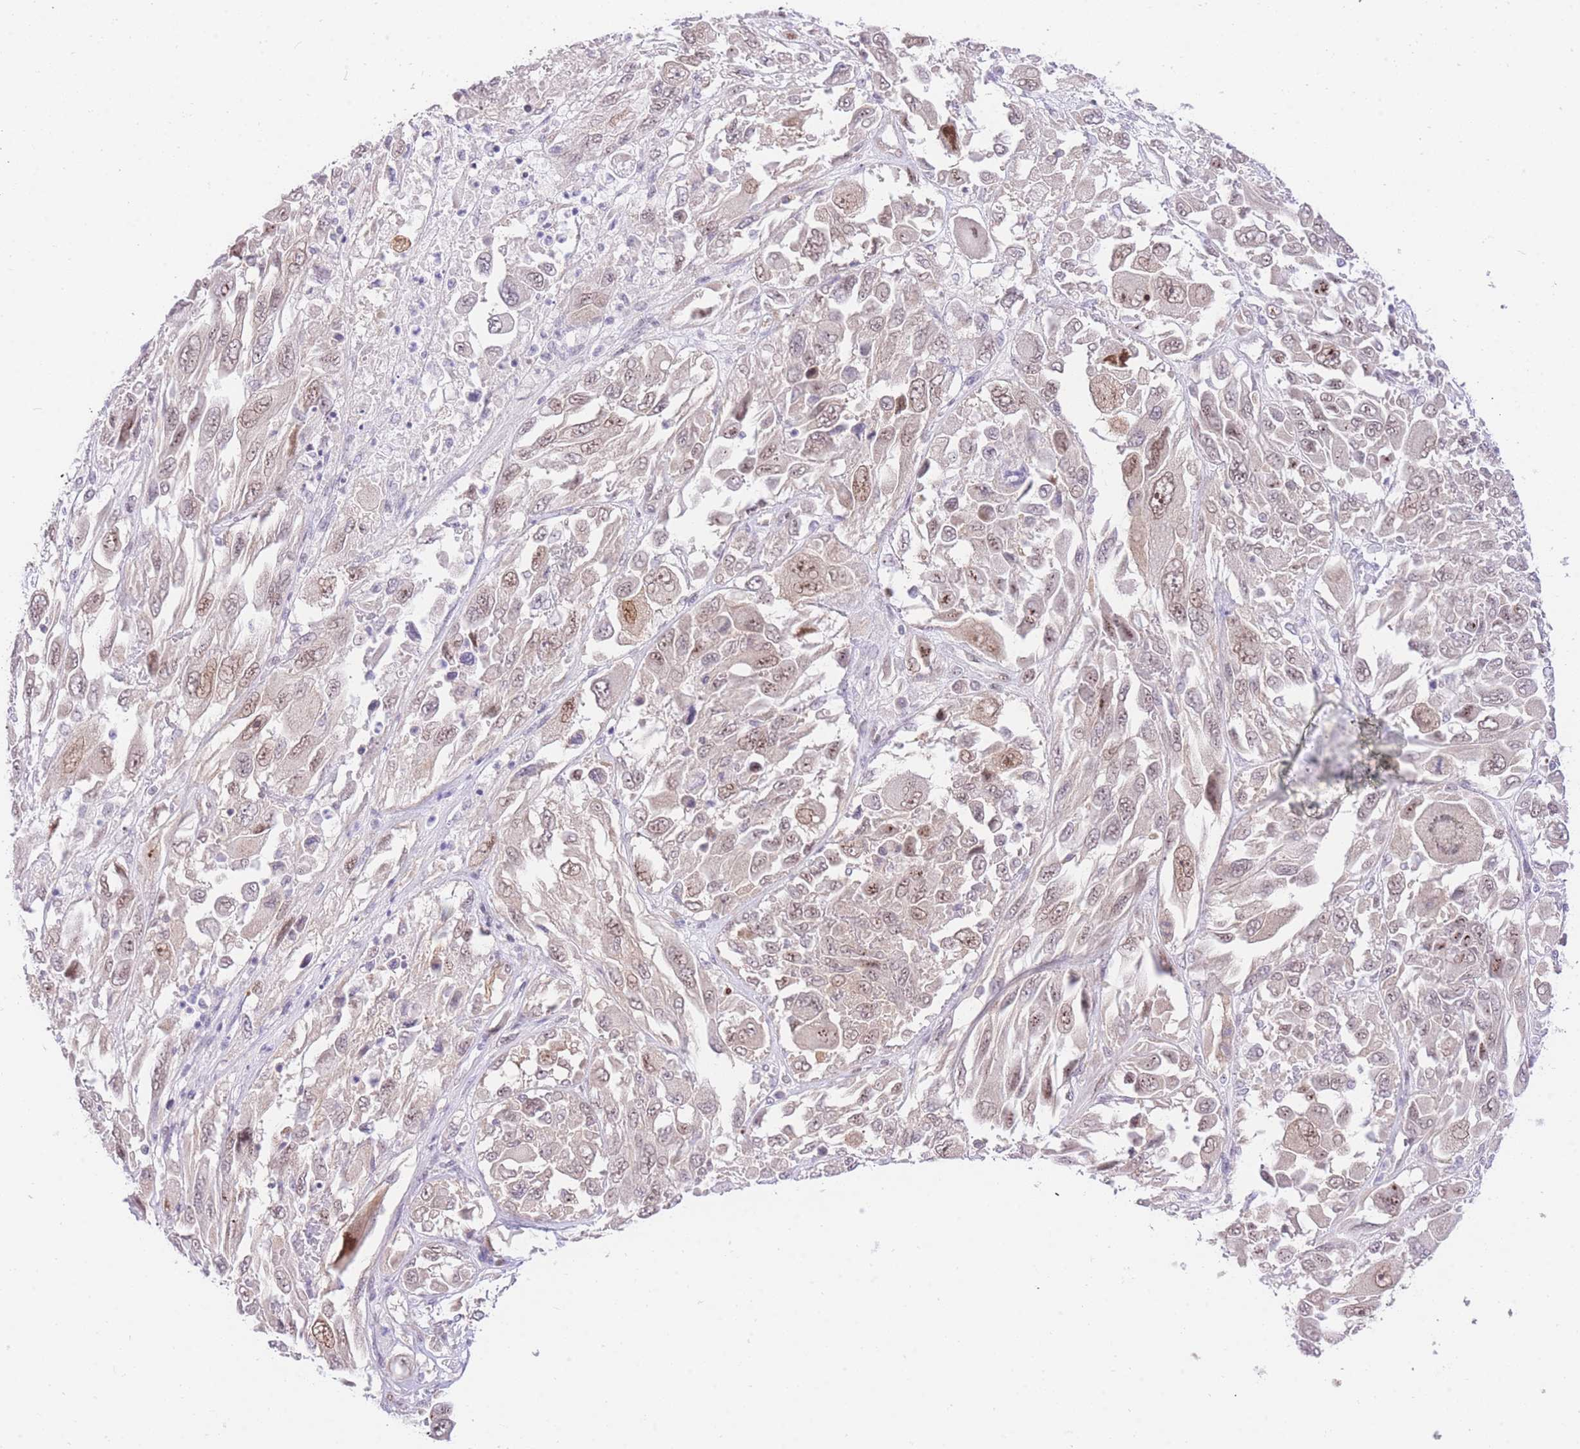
{"staining": {"intensity": "moderate", "quantity": "25%-75%", "location": "nuclear"}, "tissue": "melanoma", "cell_type": "Tumor cells", "image_type": "cancer", "snomed": [{"axis": "morphology", "description": "Malignant melanoma, NOS"}, {"axis": "topography", "description": "Skin"}], "caption": "High-magnification brightfield microscopy of malignant melanoma stained with DAB (3,3'-diaminobenzidine) (brown) and counterstained with hematoxylin (blue). tumor cells exhibit moderate nuclear staining is identified in approximately25%-75% of cells.", "gene": "STK39", "patient": {"sex": "female", "age": 91}}